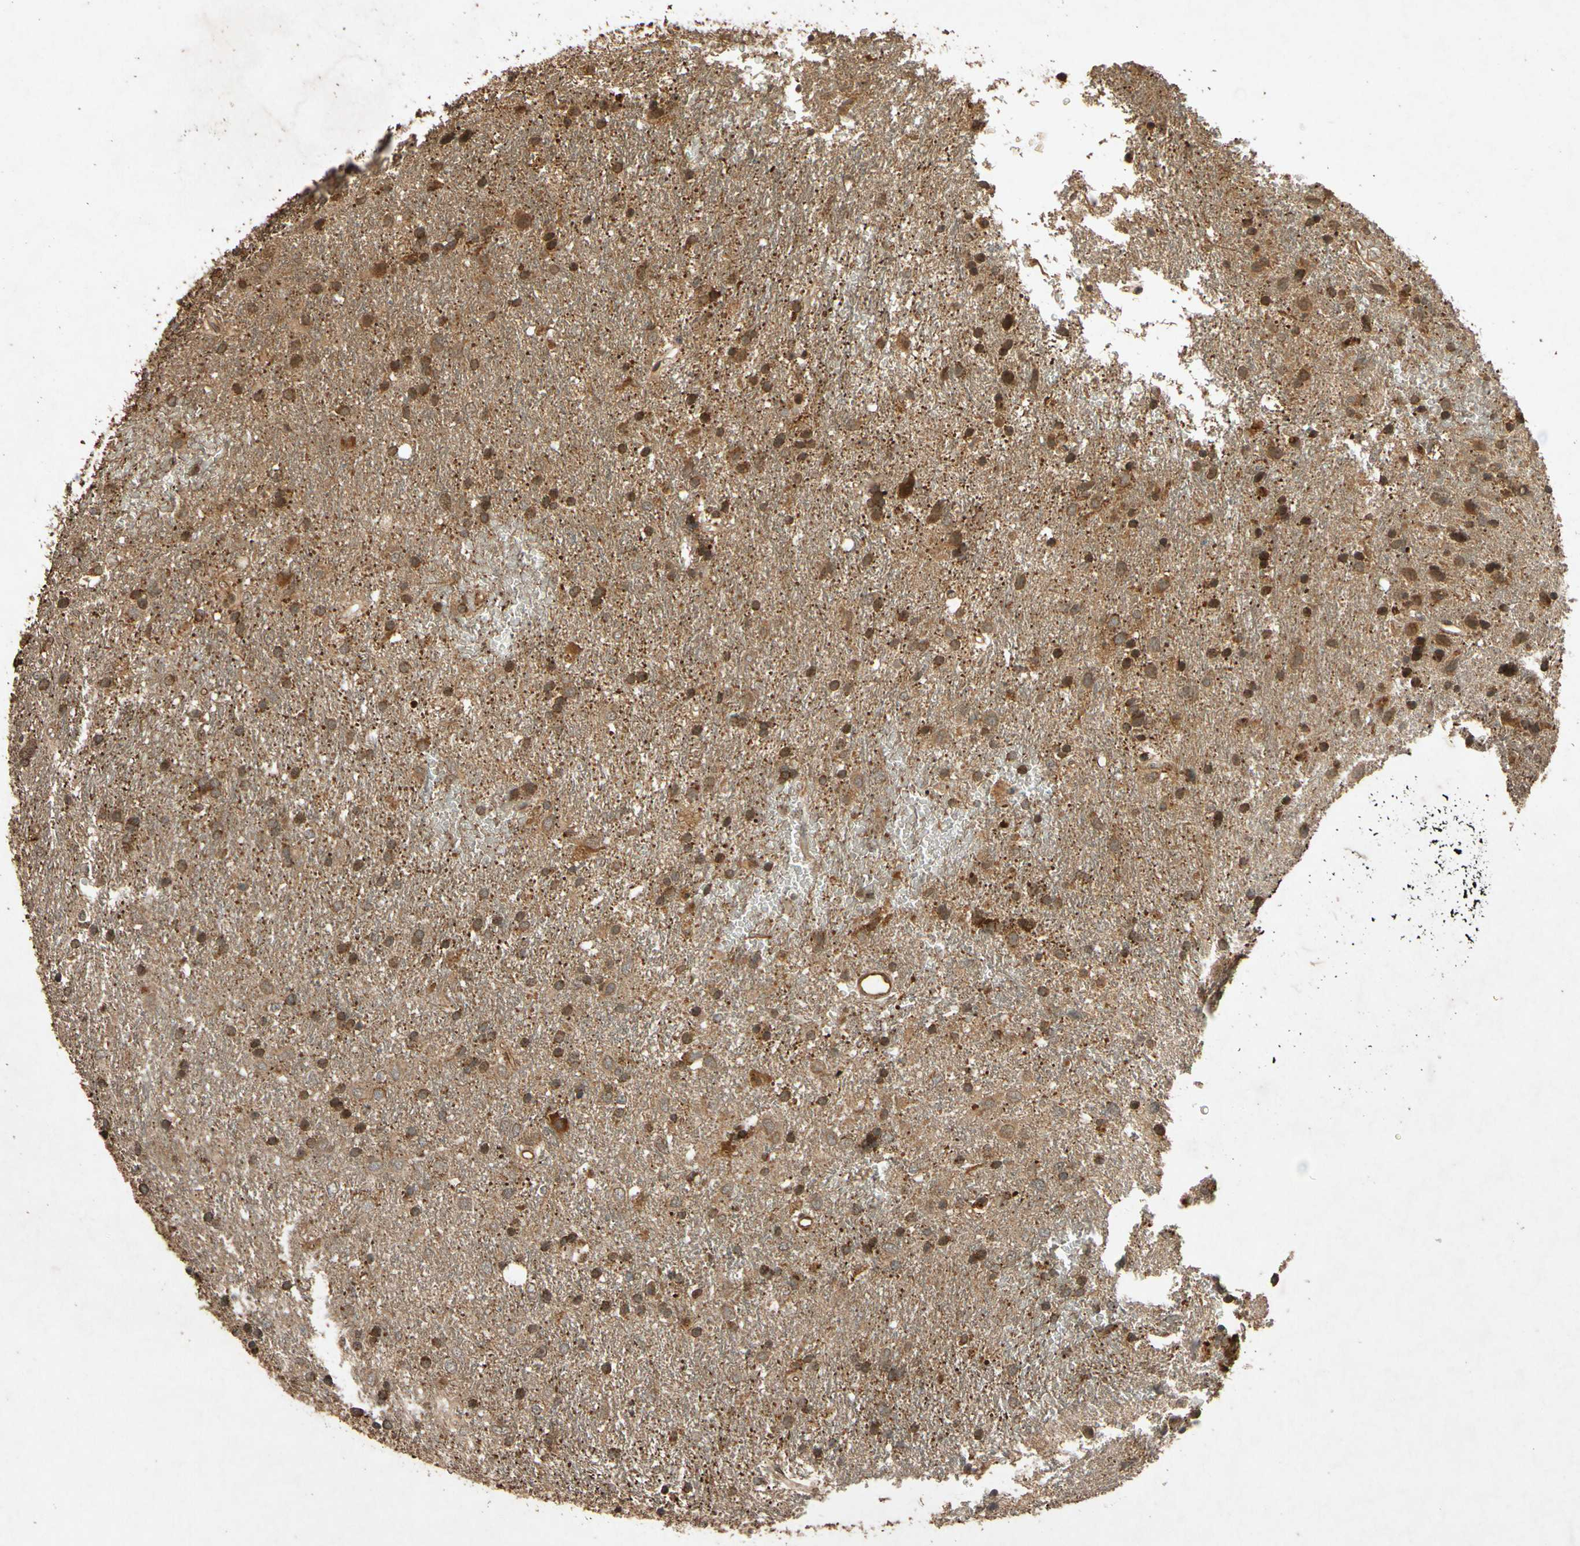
{"staining": {"intensity": "moderate", "quantity": ">75%", "location": "cytoplasmic/membranous"}, "tissue": "glioma", "cell_type": "Tumor cells", "image_type": "cancer", "snomed": [{"axis": "morphology", "description": "Glioma, malignant, Low grade"}, {"axis": "topography", "description": "Brain"}], "caption": "About >75% of tumor cells in human glioma display moderate cytoplasmic/membranous protein expression as visualized by brown immunohistochemical staining.", "gene": "TXN2", "patient": {"sex": "male", "age": 77}}